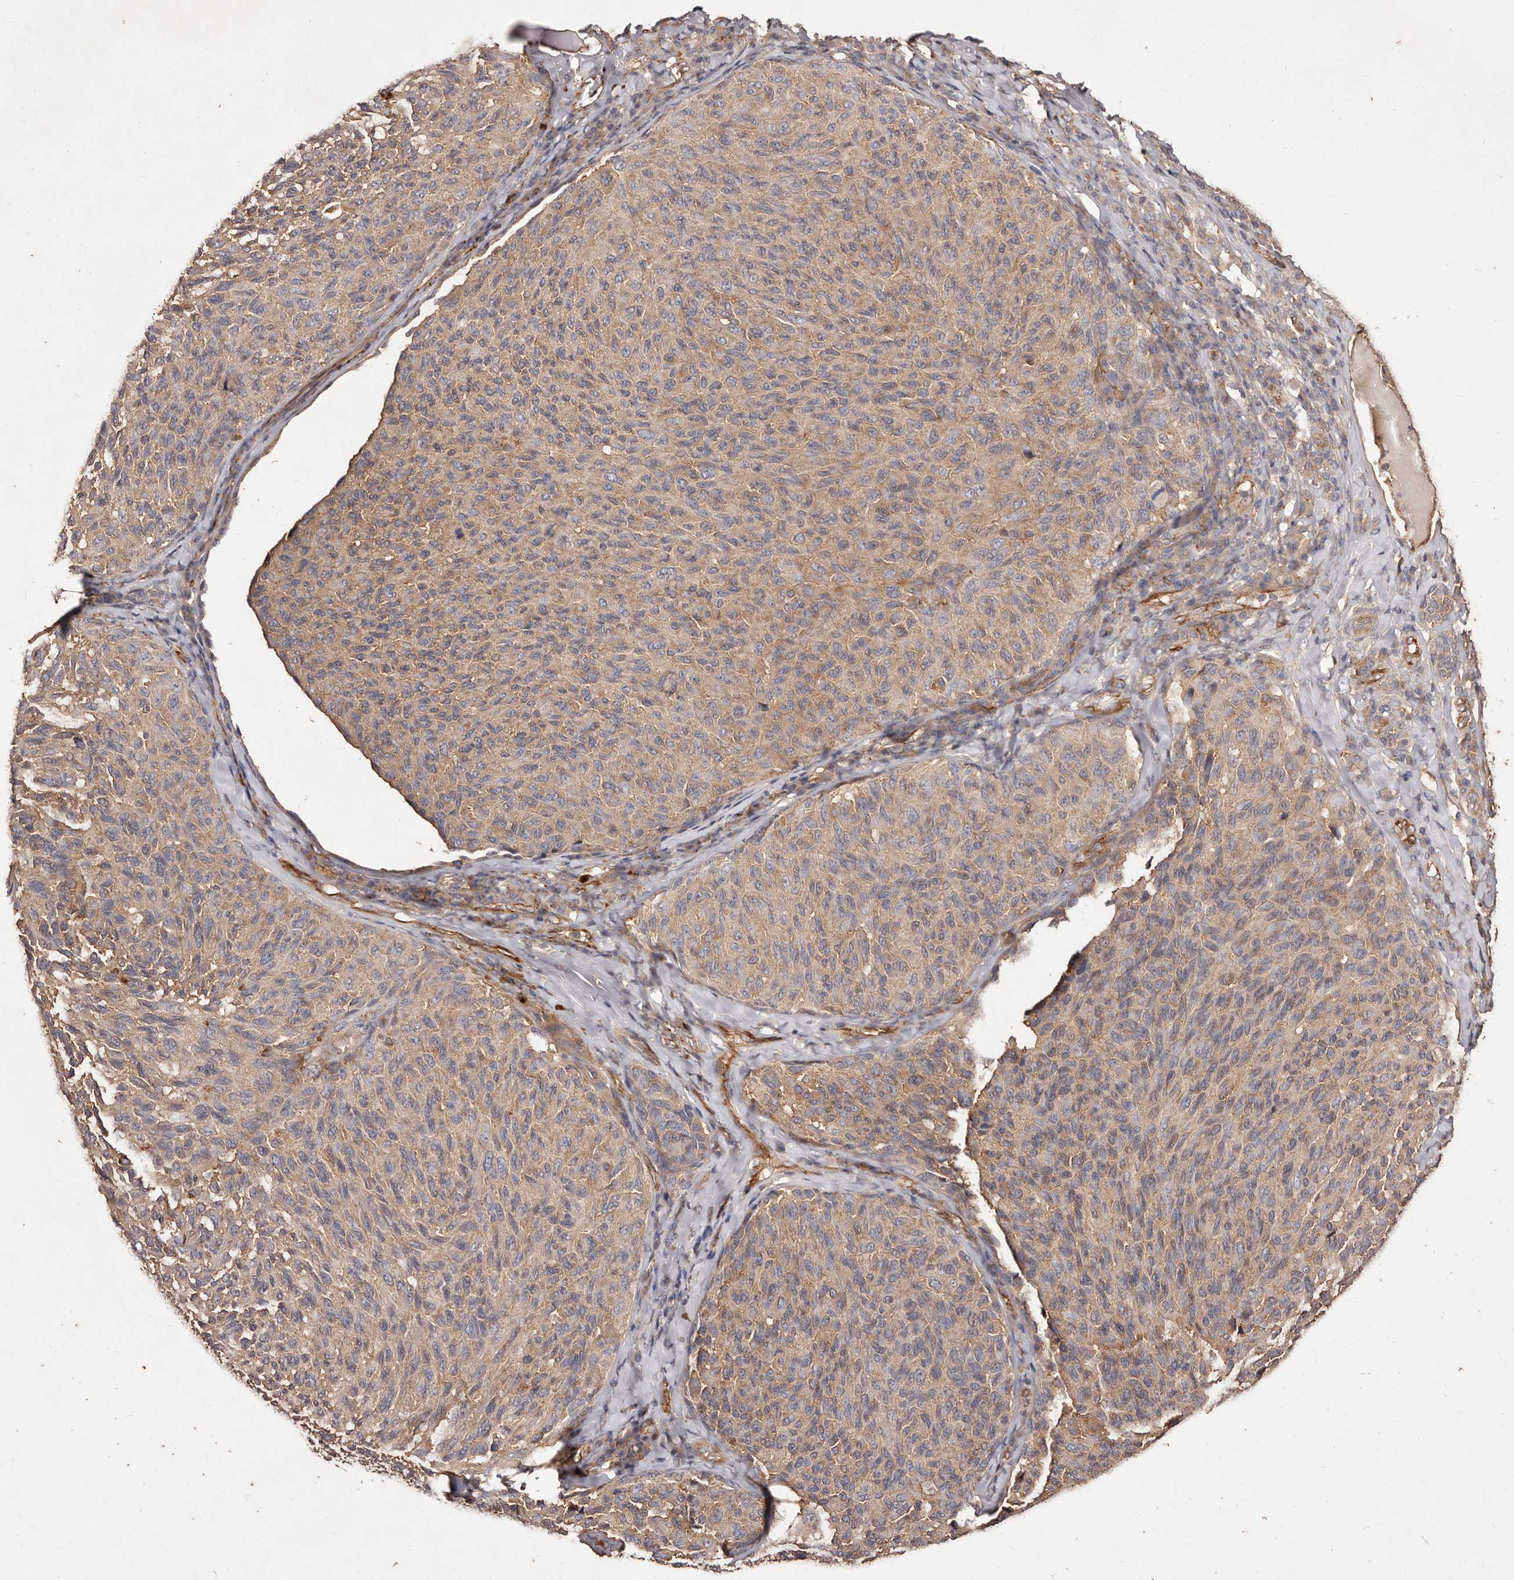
{"staining": {"intensity": "weak", "quantity": ">75%", "location": "cytoplasmic/membranous"}, "tissue": "melanoma", "cell_type": "Tumor cells", "image_type": "cancer", "snomed": [{"axis": "morphology", "description": "Malignant melanoma, NOS"}, {"axis": "topography", "description": "Skin"}], "caption": "A brown stain shows weak cytoplasmic/membranous expression of a protein in melanoma tumor cells.", "gene": "CCL14", "patient": {"sex": "female", "age": 73}}